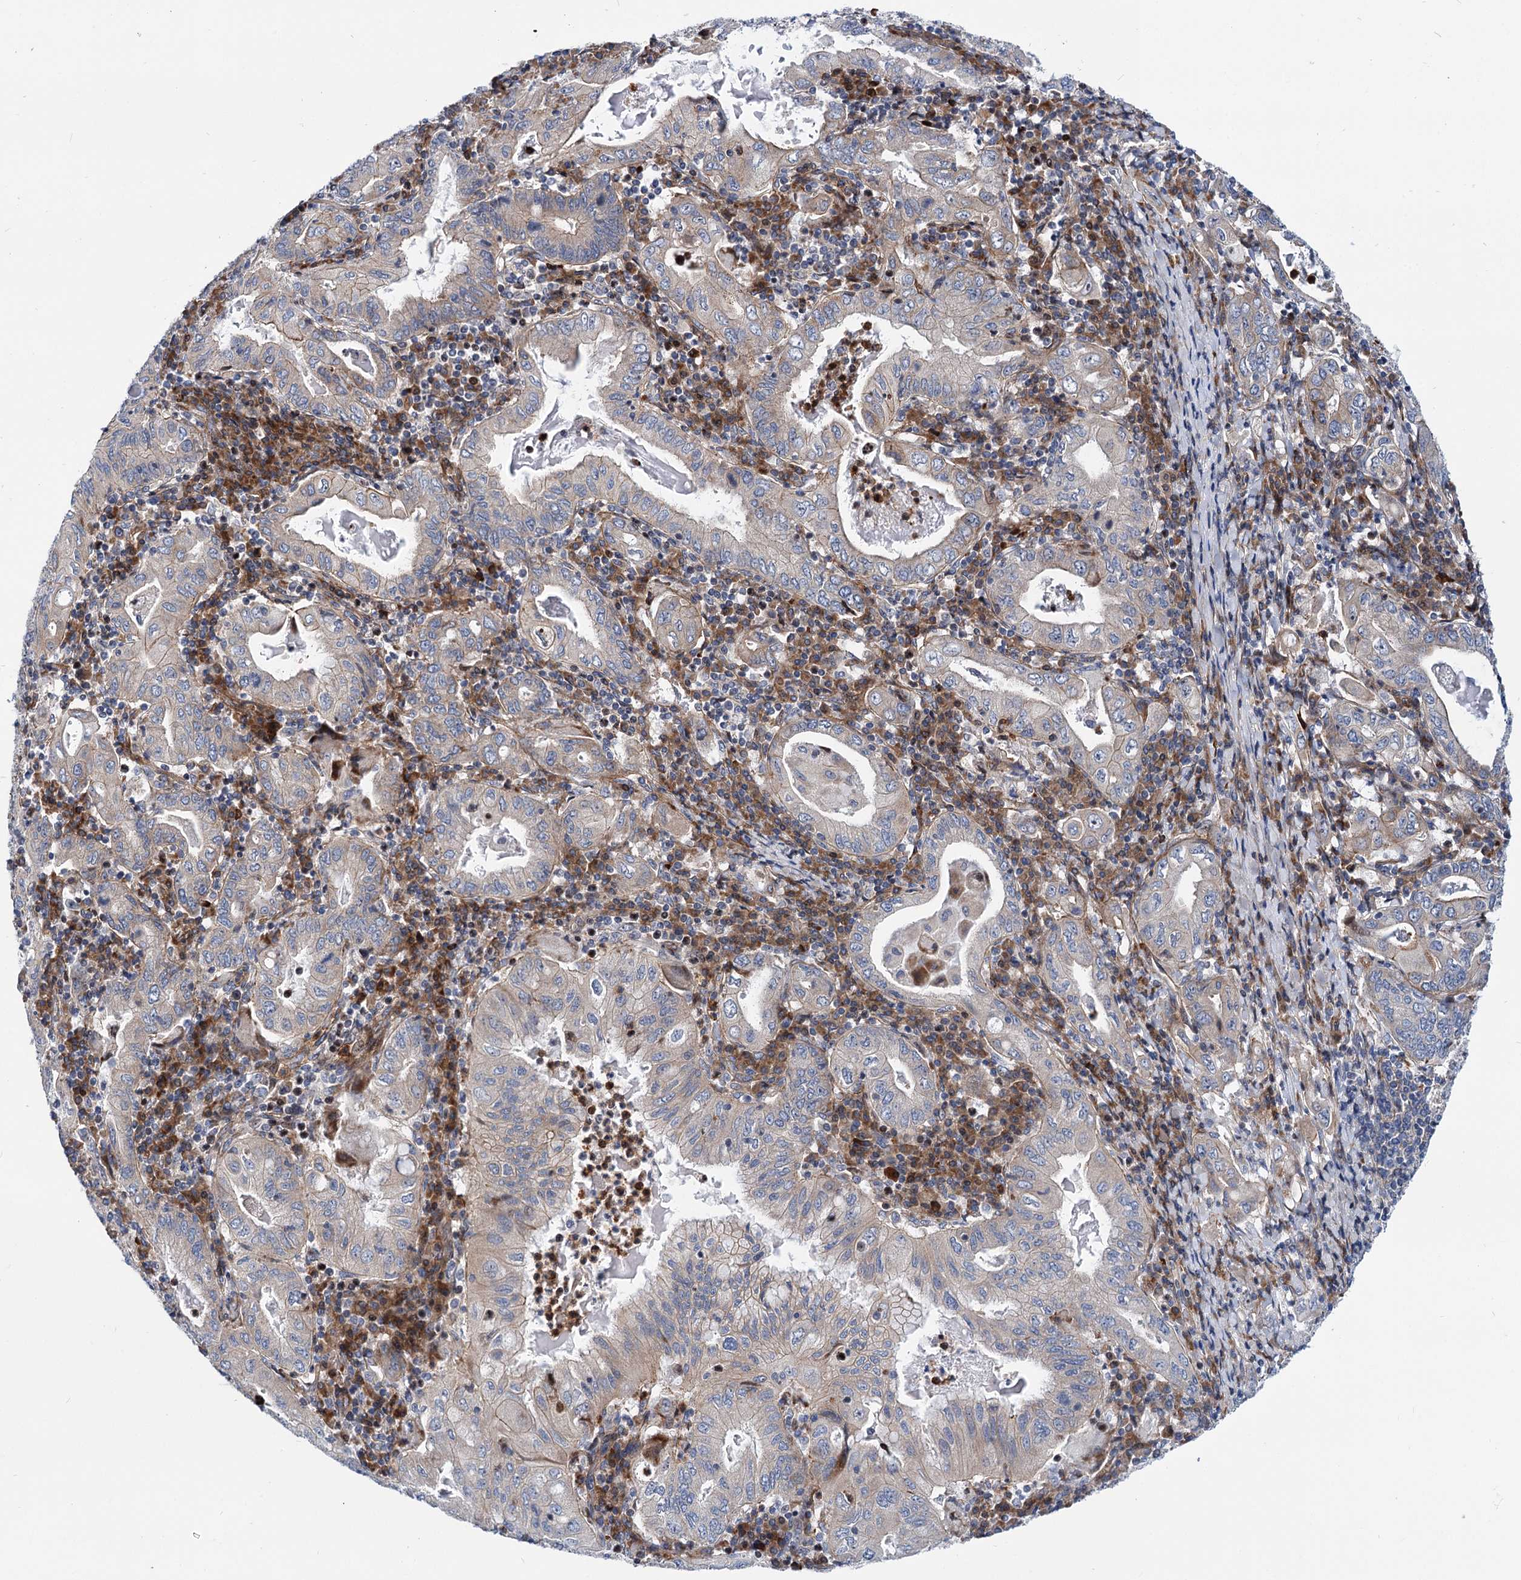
{"staining": {"intensity": "weak", "quantity": "<25%", "location": "cytoplasmic/membranous"}, "tissue": "stomach cancer", "cell_type": "Tumor cells", "image_type": "cancer", "snomed": [{"axis": "morphology", "description": "Normal tissue, NOS"}, {"axis": "morphology", "description": "Adenocarcinoma, NOS"}, {"axis": "topography", "description": "Esophagus"}, {"axis": "topography", "description": "Stomach, upper"}, {"axis": "topography", "description": "Peripheral nerve tissue"}], "caption": "Photomicrograph shows no significant protein expression in tumor cells of adenocarcinoma (stomach).", "gene": "THAP9", "patient": {"sex": "male", "age": 62}}